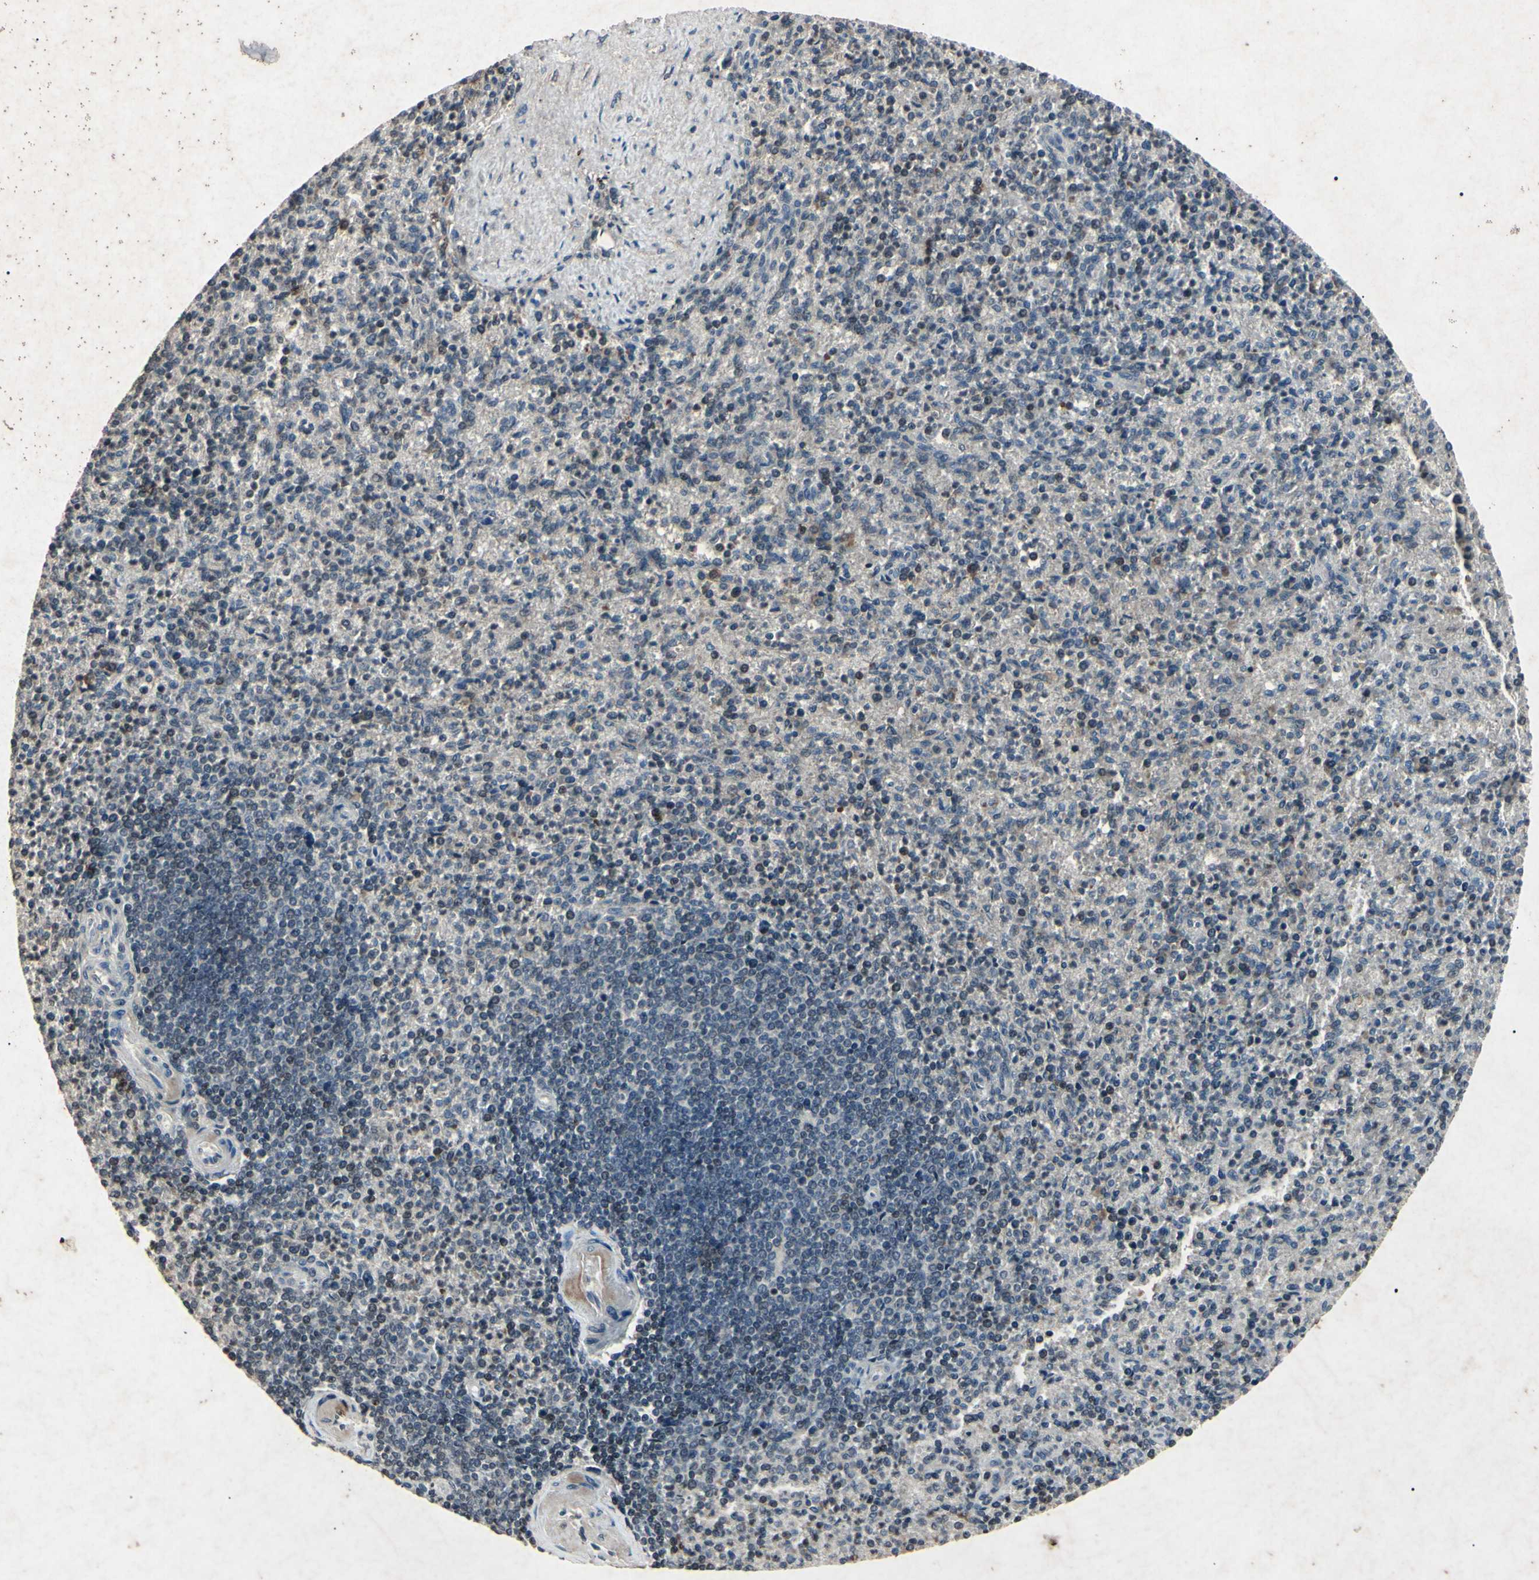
{"staining": {"intensity": "negative", "quantity": "none", "location": "none"}, "tissue": "spleen", "cell_type": "Cells in red pulp", "image_type": "normal", "snomed": [{"axis": "morphology", "description": "Normal tissue, NOS"}, {"axis": "topography", "description": "Spleen"}], "caption": "Immunohistochemical staining of unremarkable human spleen displays no significant expression in cells in red pulp.", "gene": "AEBP1", "patient": {"sex": "female", "age": 74}}